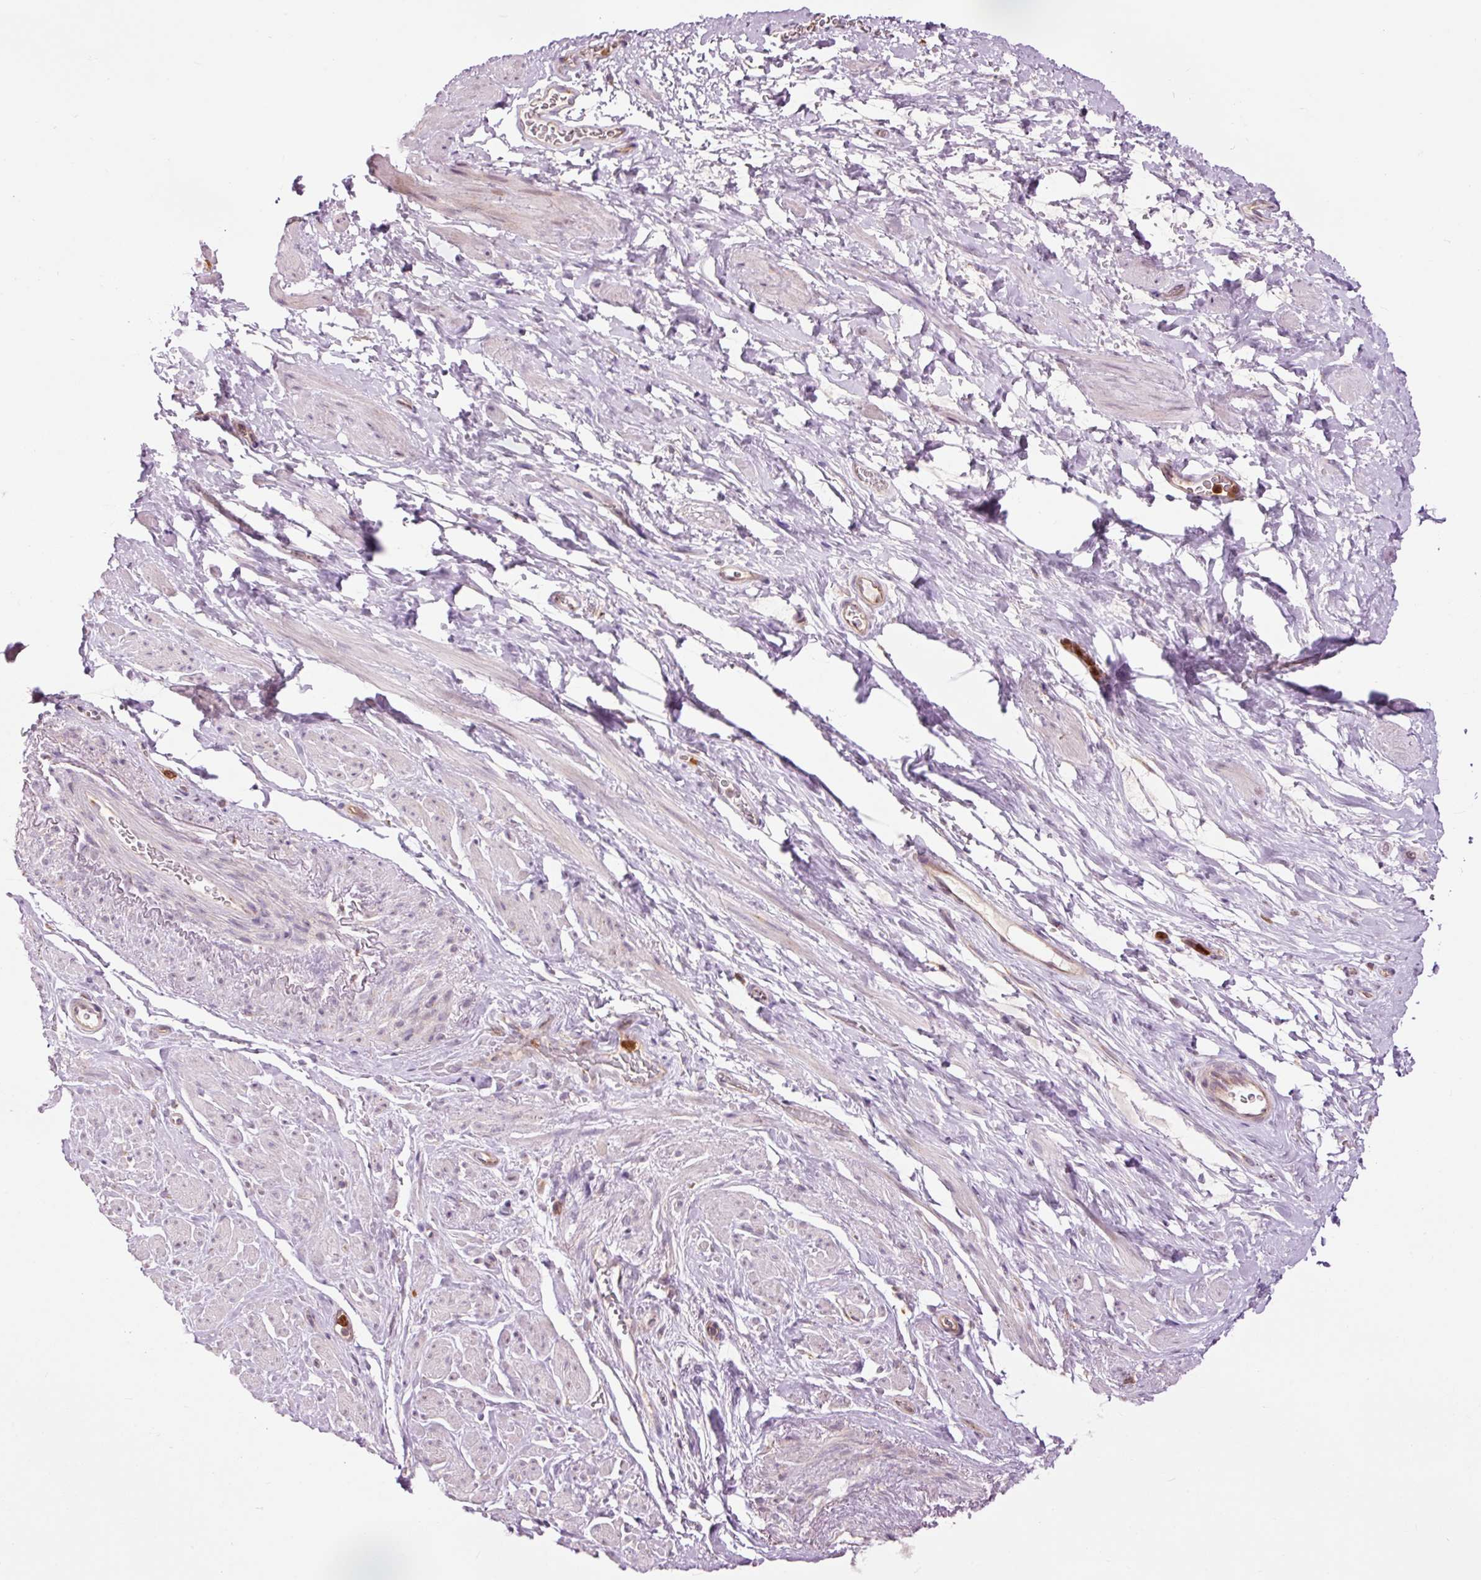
{"staining": {"intensity": "weak", "quantity": "25%-75%", "location": "cytoplasmic/membranous"}, "tissue": "smooth muscle", "cell_type": "Smooth muscle cells", "image_type": "normal", "snomed": [{"axis": "morphology", "description": "Normal tissue, NOS"}, {"axis": "topography", "description": "Smooth muscle"}, {"axis": "topography", "description": "Peripheral nerve tissue"}], "caption": "Brown immunohistochemical staining in unremarkable human smooth muscle displays weak cytoplasmic/membranous positivity in about 25%-75% of smooth muscle cells. The protein of interest is stained brown, and the nuclei are stained in blue (DAB IHC with brightfield microscopy, high magnification).", "gene": "PRDX5", "patient": {"sex": "male", "age": 69}}